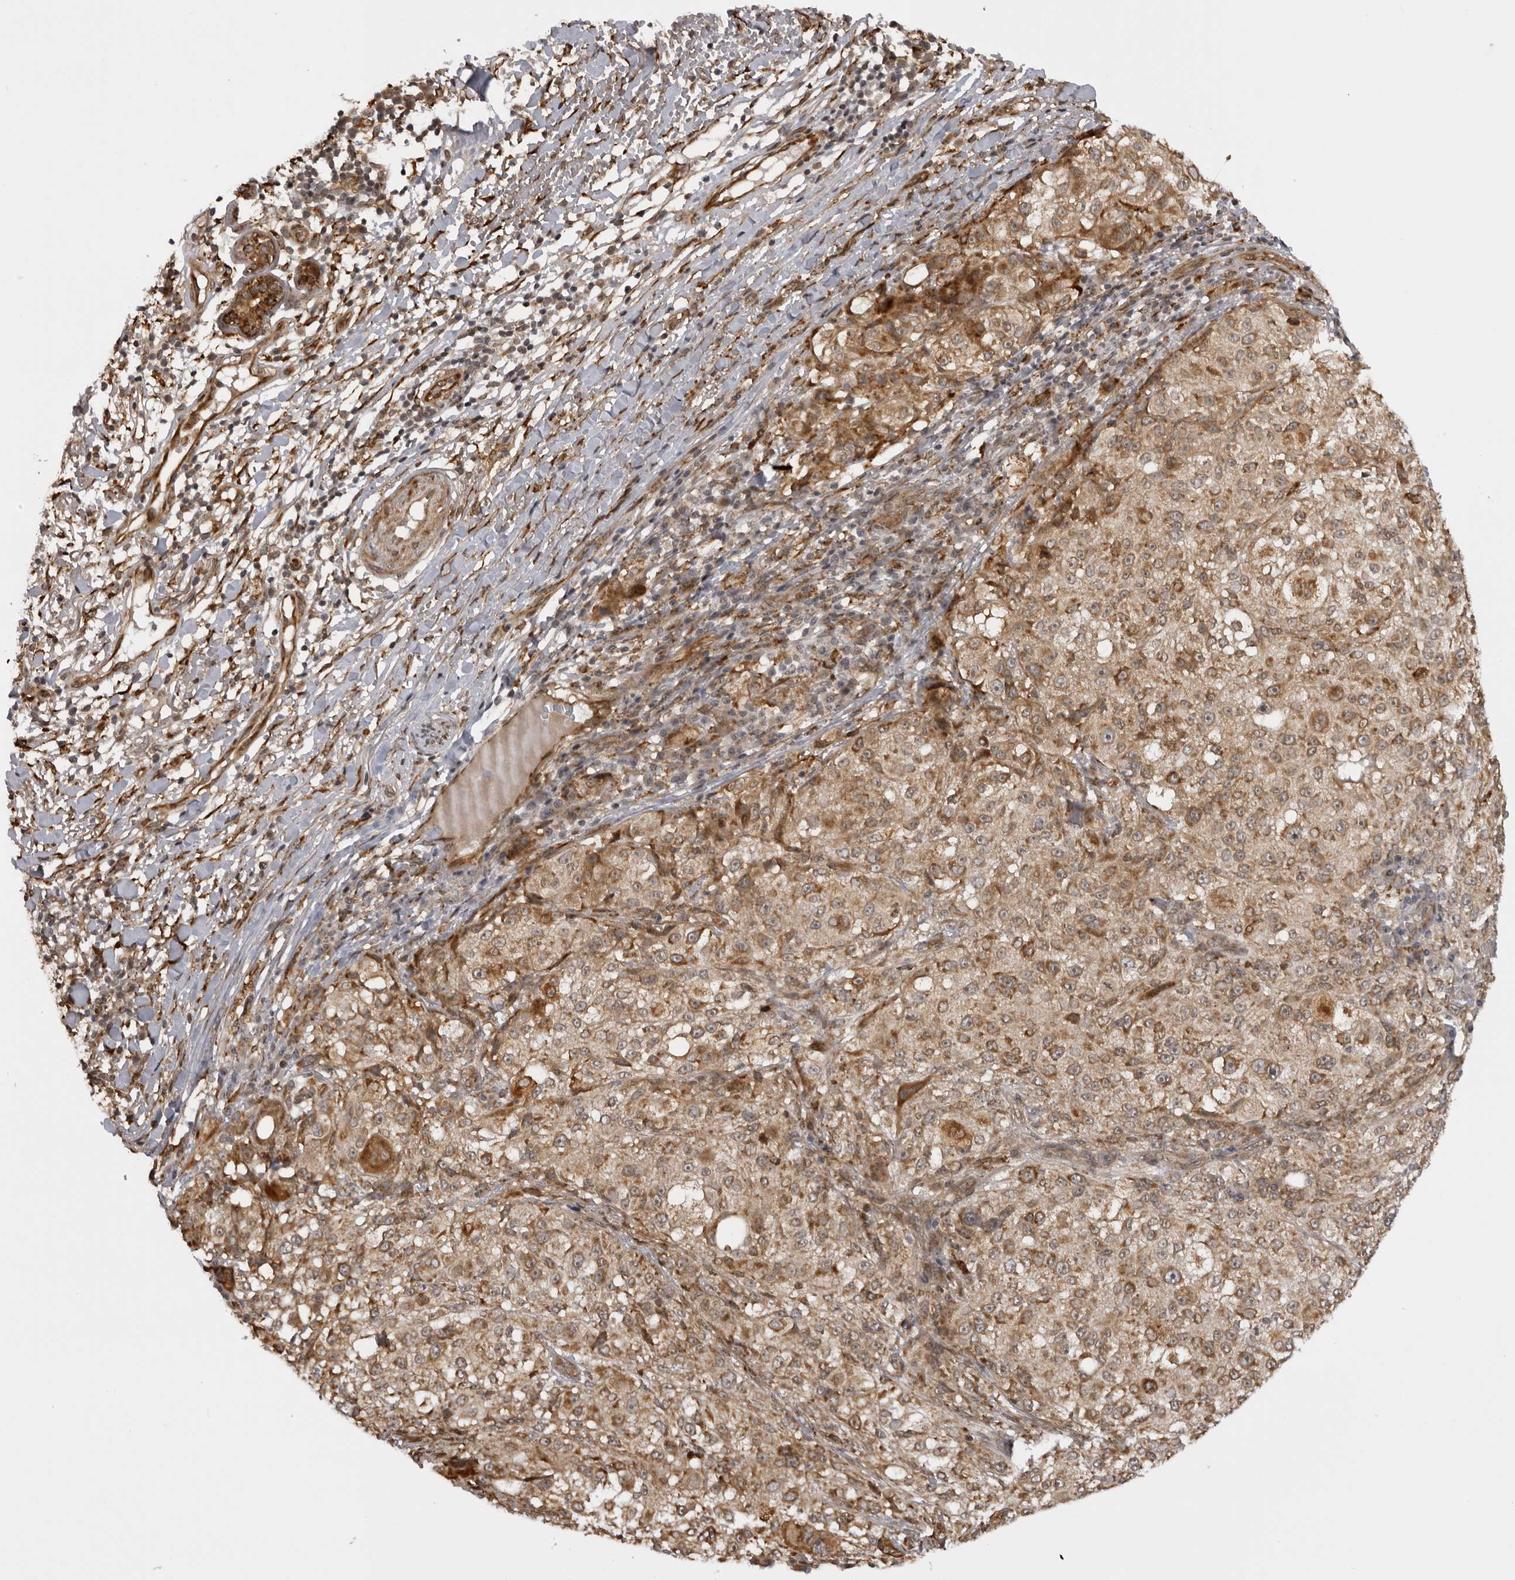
{"staining": {"intensity": "moderate", "quantity": ">75%", "location": "cytoplasmic/membranous"}, "tissue": "melanoma", "cell_type": "Tumor cells", "image_type": "cancer", "snomed": [{"axis": "morphology", "description": "Necrosis, NOS"}, {"axis": "morphology", "description": "Malignant melanoma, NOS"}, {"axis": "topography", "description": "Skin"}], "caption": "Immunohistochemistry histopathology image of neoplastic tissue: melanoma stained using immunohistochemistry shows medium levels of moderate protein expression localized specifically in the cytoplasmic/membranous of tumor cells, appearing as a cytoplasmic/membranous brown color.", "gene": "DNAH14", "patient": {"sex": "female", "age": 87}}